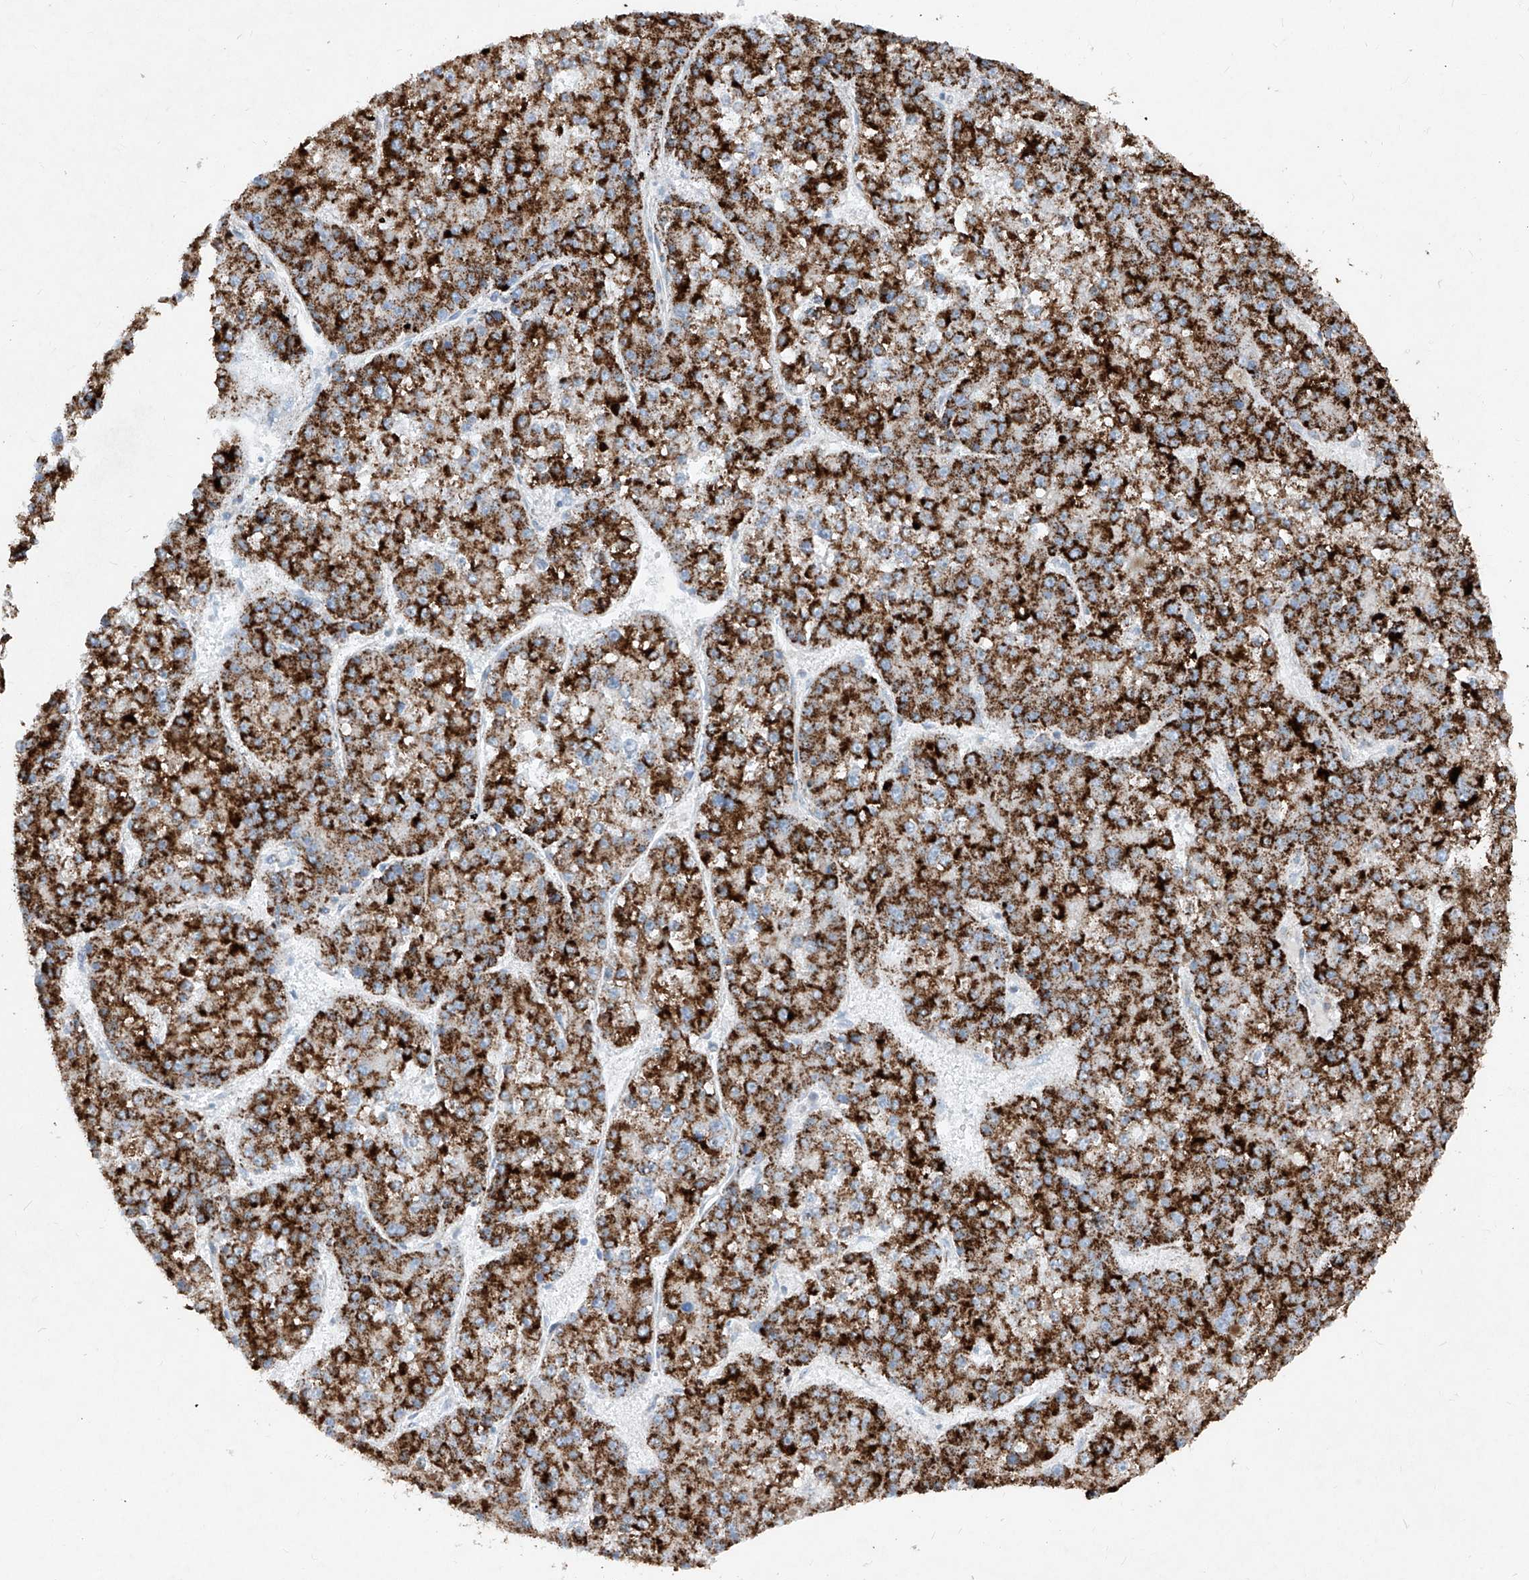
{"staining": {"intensity": "strong", "quantity": ">75%", "location": "cytoplasmic/membranous"}, "tissue": "liver cancer", "cell_type": "Tumor cells", "image_type": "cancer", "snomed": [{"axis": "morphology", "description": "Carcinoma, Hepatocellular, NOS"}, {"axis": "topography", "description": "Liver"}], "caption": "Protein staining exhibits strong cytoplasmic/membranous staining in about >75% of tumor cells in liver cancer.", "gene": "ABCD3", "patient": {"sex": "female", "age": 73}}